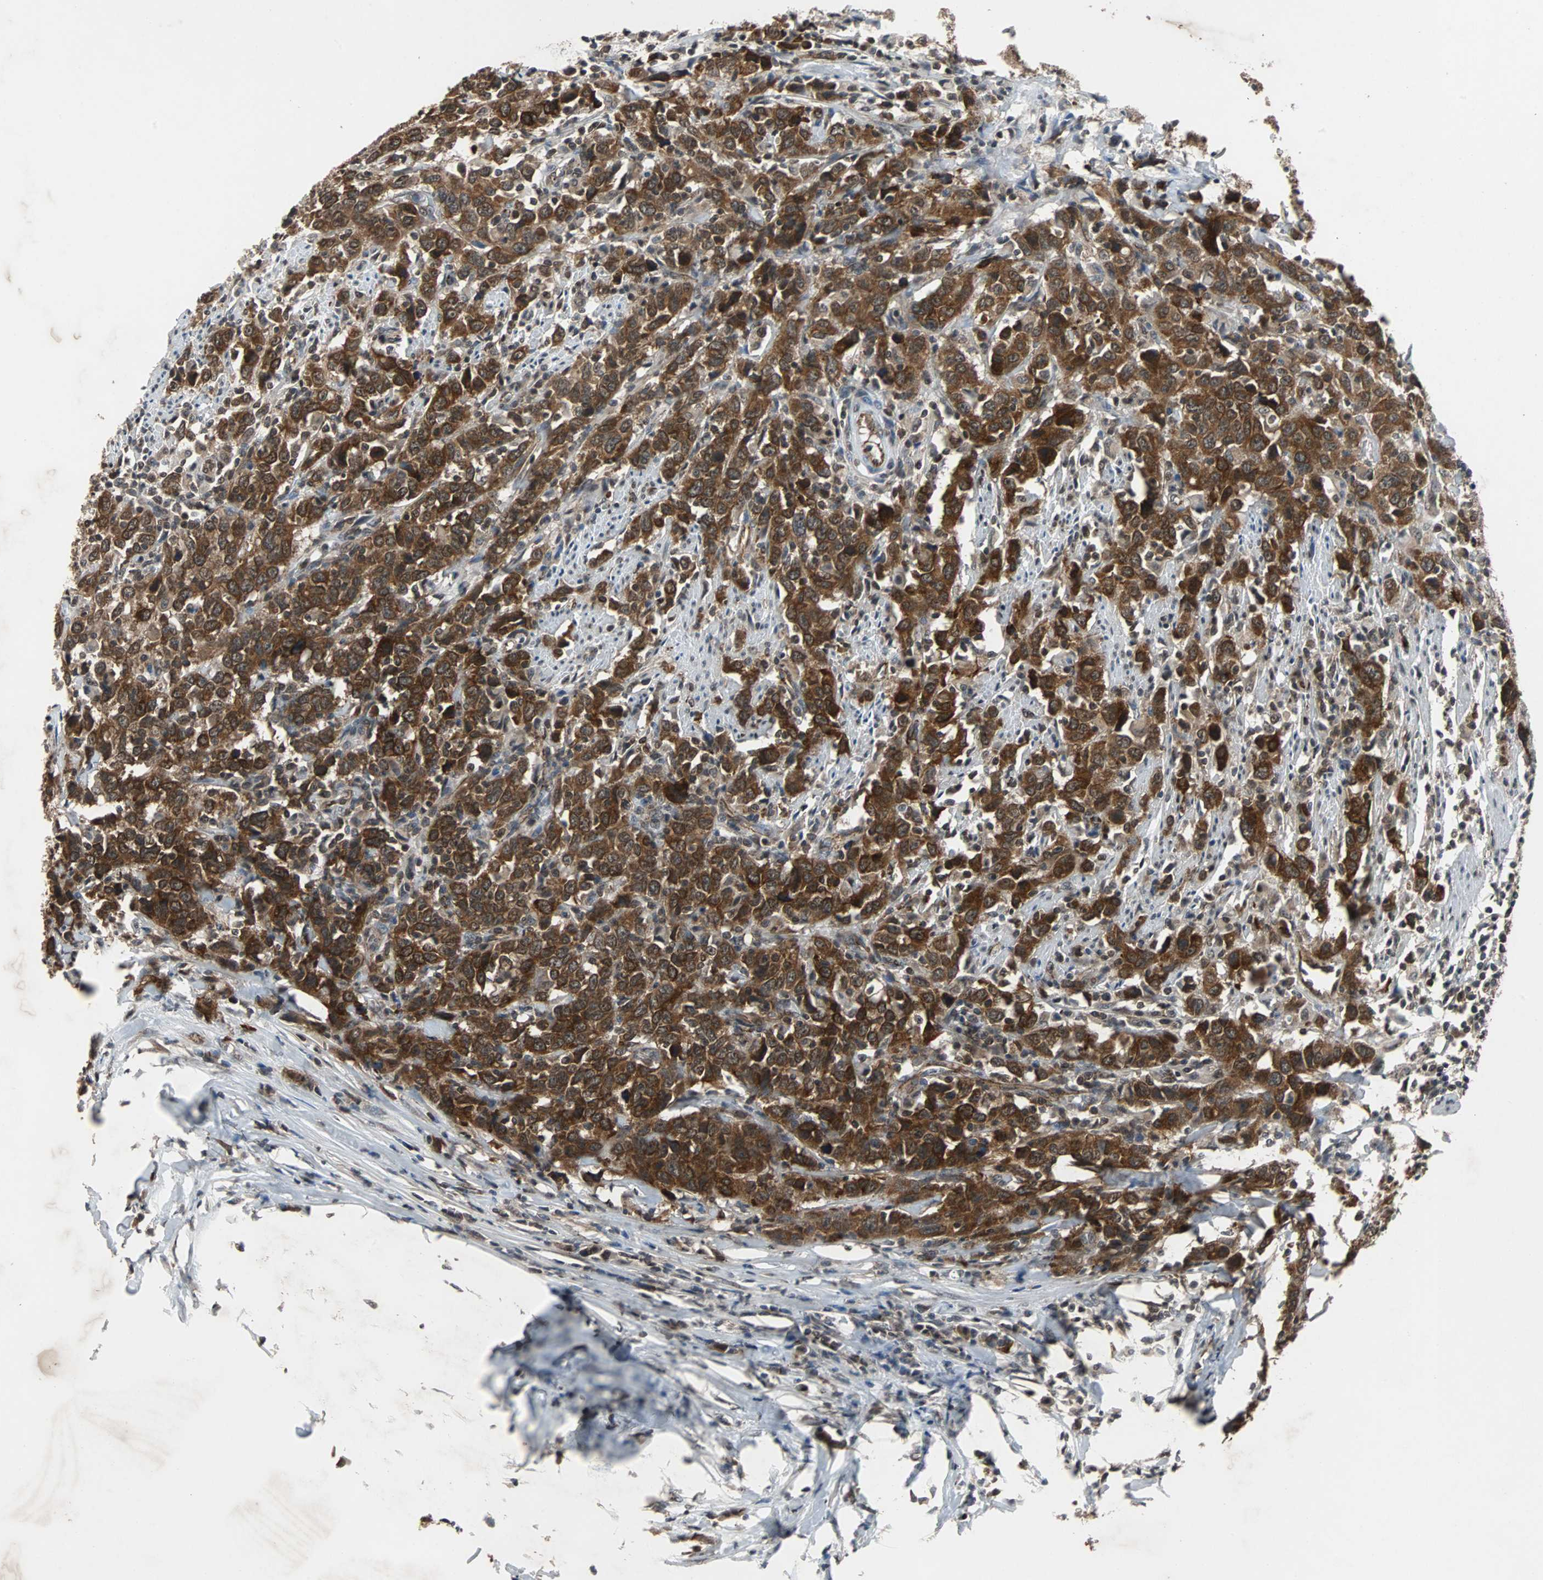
{"staining": {"intensity": "strong", "quantity": ">75%", "location": "cytoplasmic/membranous"}, "tissue": "urothelial cancer", "cell_type": "Tumor cells", "image_type": "cancer", "snomed": [{"axis": "morphology", "description": "Urothelial carcinoma, High grade"}, {"axis": "topography", "description": "Urinary bladder"}], "caption": "Human high-grade urothelial carcinoma stained with a brown dye reveals strong cytoplasmic/membranous positive staining in about >75% of tumor cells.", "gene": "LSR", "patient": {"sex": "male", "age": 61}}